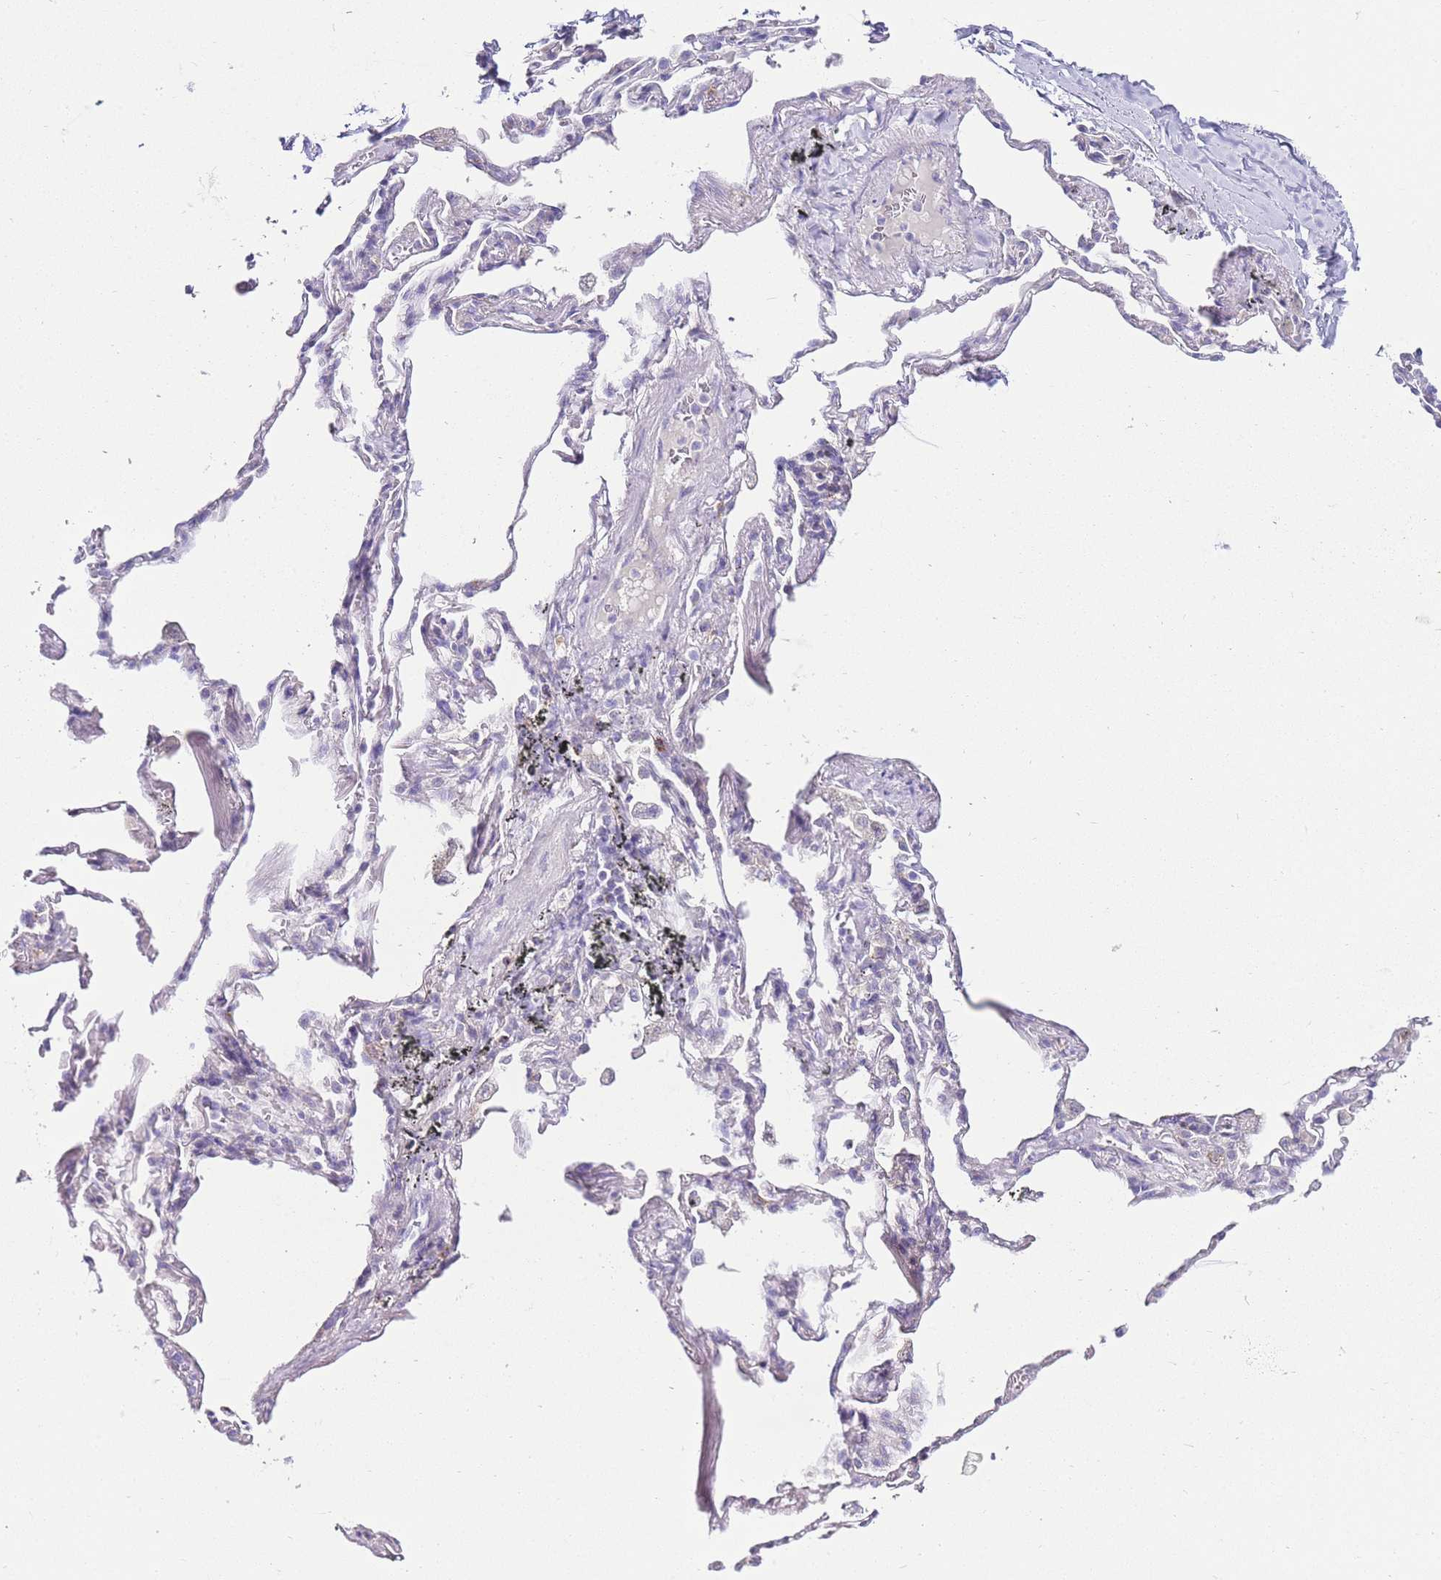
{"staining": {"intensity": "negative", "quantity": "none", "location": "none"}, "tissue": "adipose tissue", "cell_type": "Adipocytes", "image_type": "normal", "snomed": [{"axis": "morphology", "description": "Normal tissue, NOS"}, {"axis": "topography", "description": "Lymph node"}, {"axis": "topography", "description": "Bronchus"}], "caption": "The image exhibits no significant expression in adipocytes of adipose tissue. Brightfield microscopy of IHC stained with DAB (brown) and hematoxylin (blue), captured at high magnification.", "gene": "DPP4", "patient": {"sex": "male", "age": 63}}